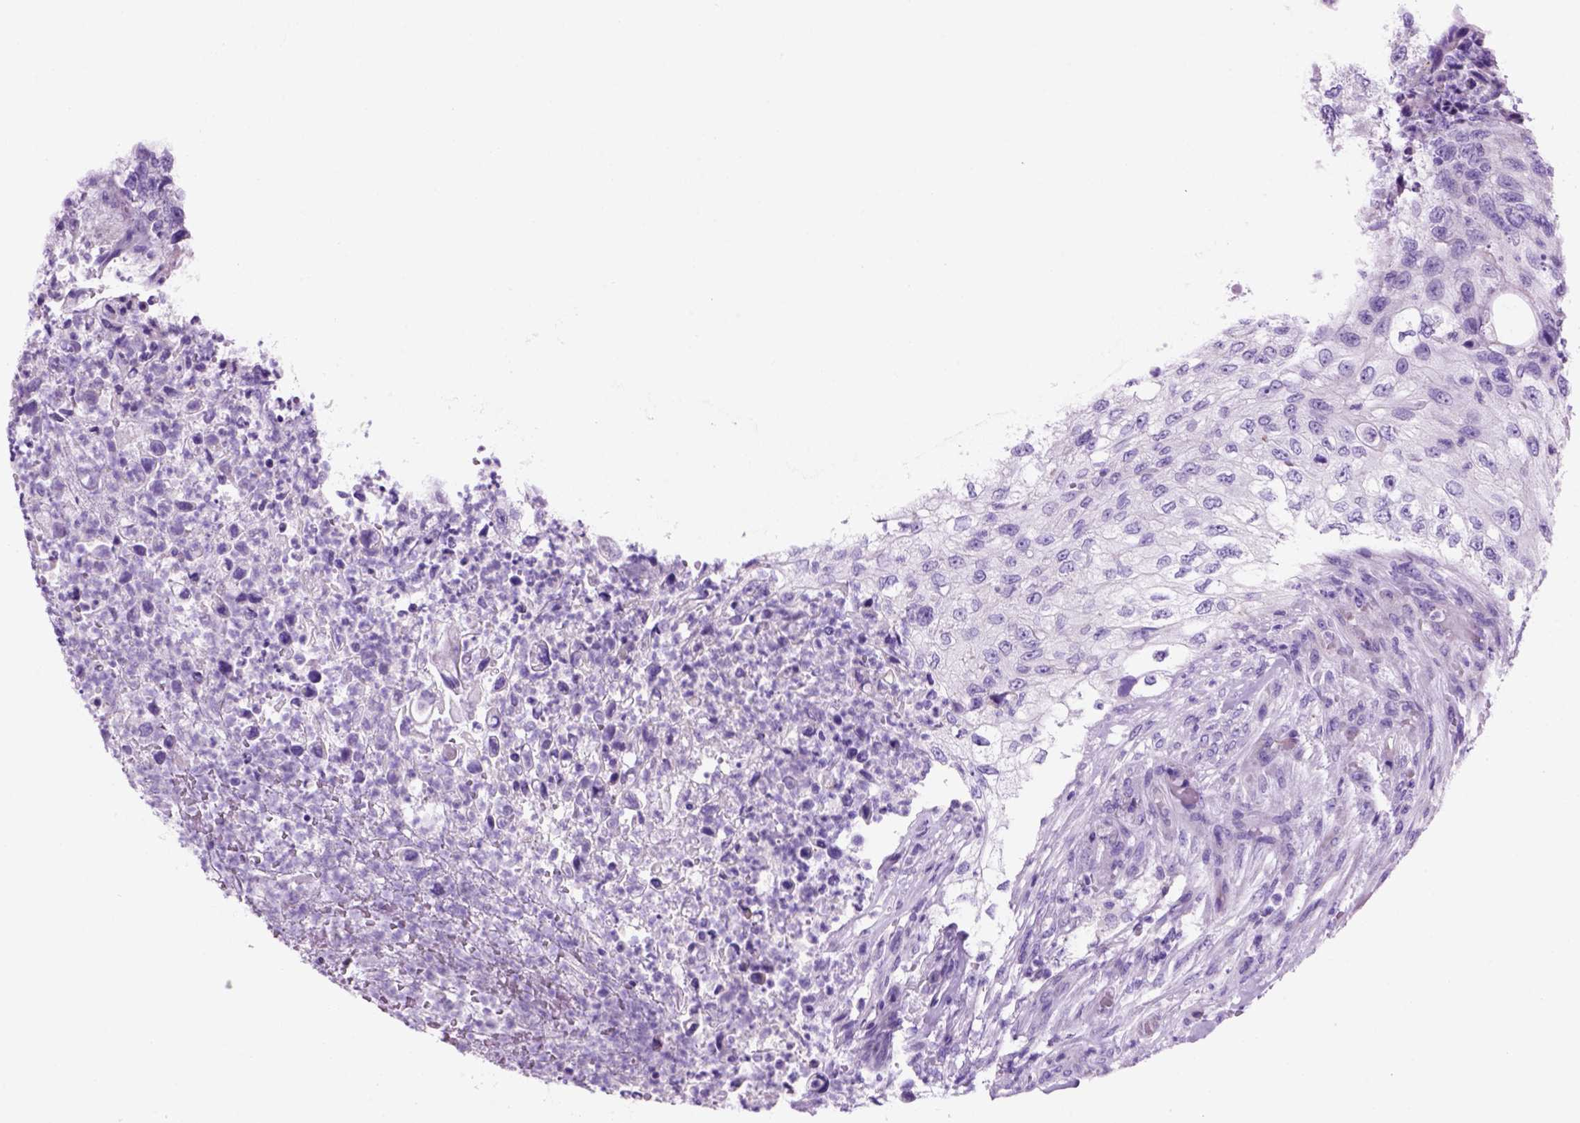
{"staining": {"intensity": "negative", "quantity": "none", "location": "none"}, "tissue": "urothelial cancer", "cell_type": "Tumor cells", "image_type": "cancer", "snomed": [{"axis": "morphology", "description": "Urothelial carcinoma, High grade"}, {"axis": "topography", "description": "Urinary bladder"}], "caption": "Image shows no significant protein positivity in tumor cells of urothelial carcinoma (high-grade).", "gene": "HHIPL2", "patient": {"sex": "female", "age": 60}}